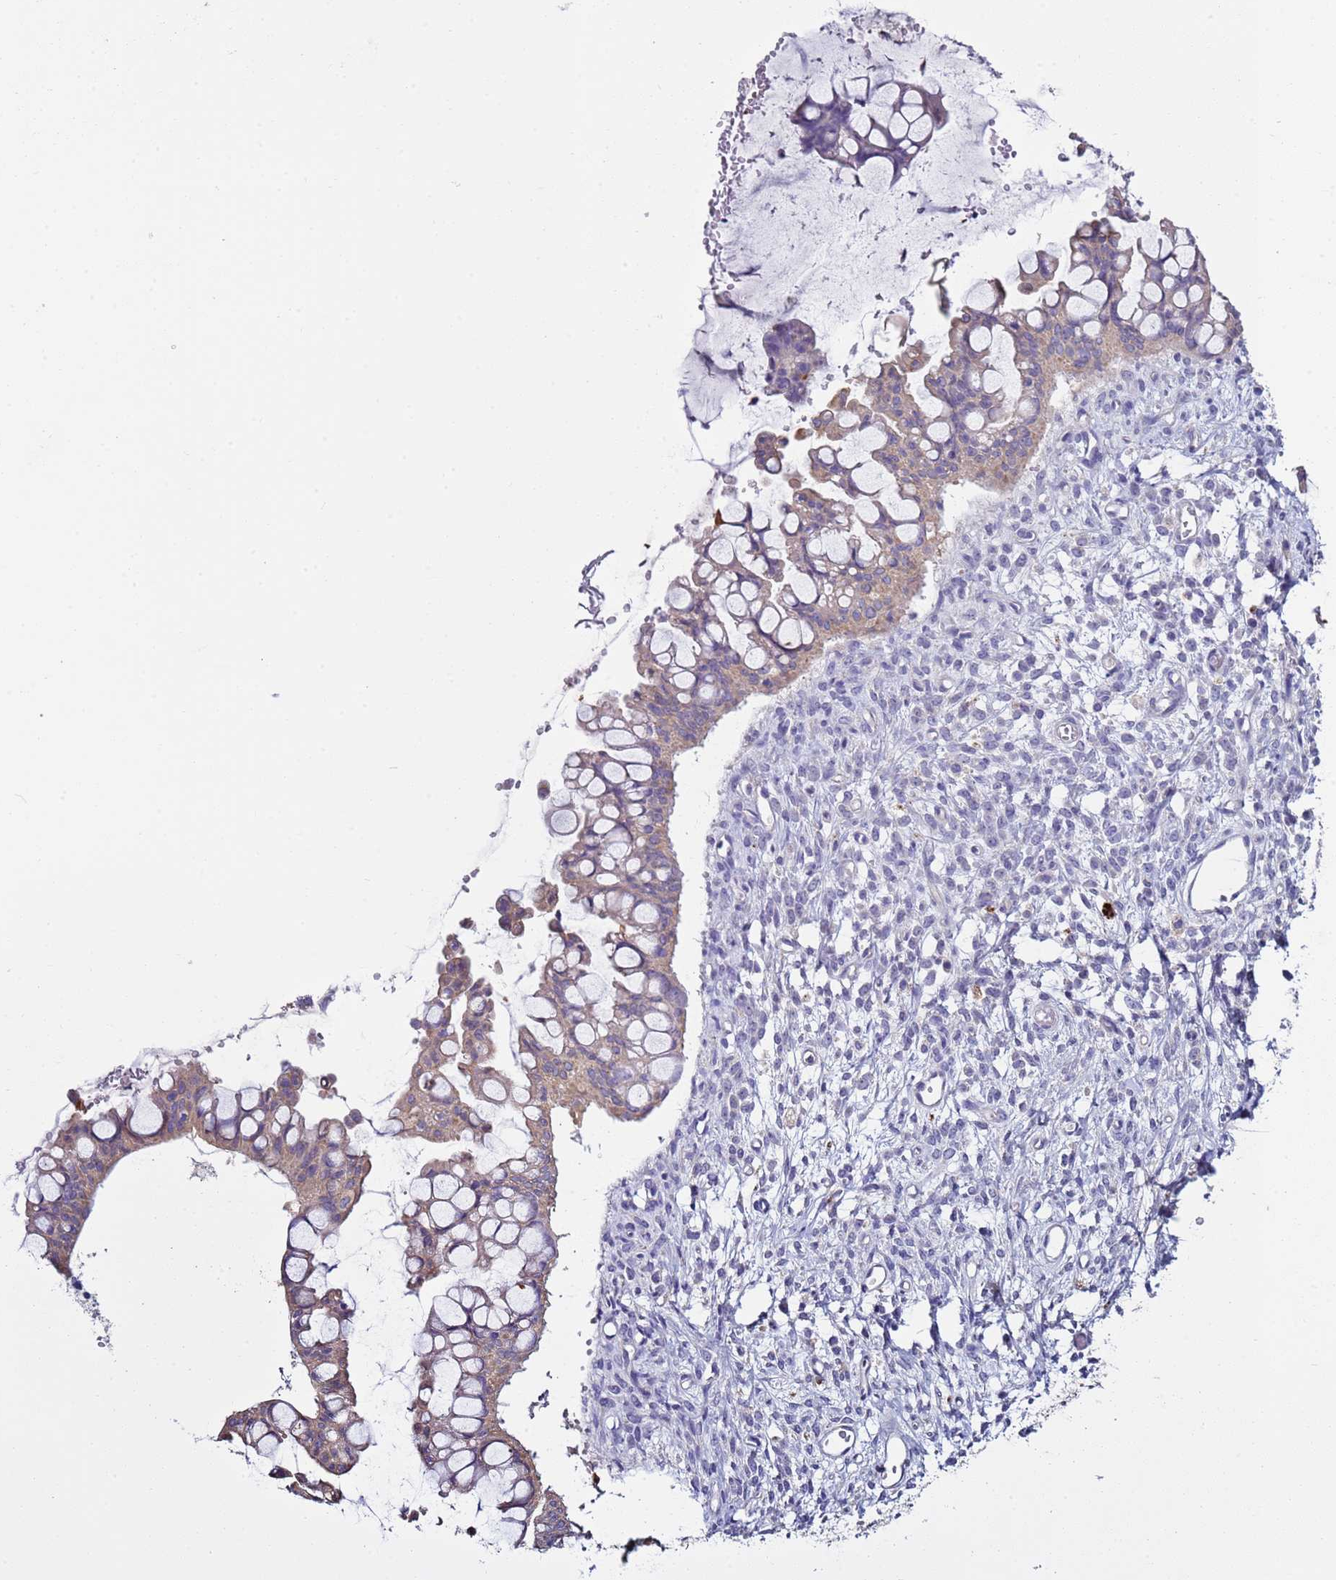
{"staining": {"intensity": "weak", "quantity": "25%-75%", "location": "cytoplasmic/membranous"}, "tissue": "ovarian cancer", "cell_type": "Tumor cells", "image_type": "cancer", "snomed": [{"axis": "morphology", "description": "Cystadenocarcinoma, mucinous, NOS"}, {"axis": "topography", "description": "Ovary"}], "caption": "Immunohistochemistry of human ovarian cancer displays low levels of weak cytoplasmic/membranous positivity in about 25%-75% of tumor cells.", "gene": "TRIM51", "patient": {"sex": "female", "age": 73}}